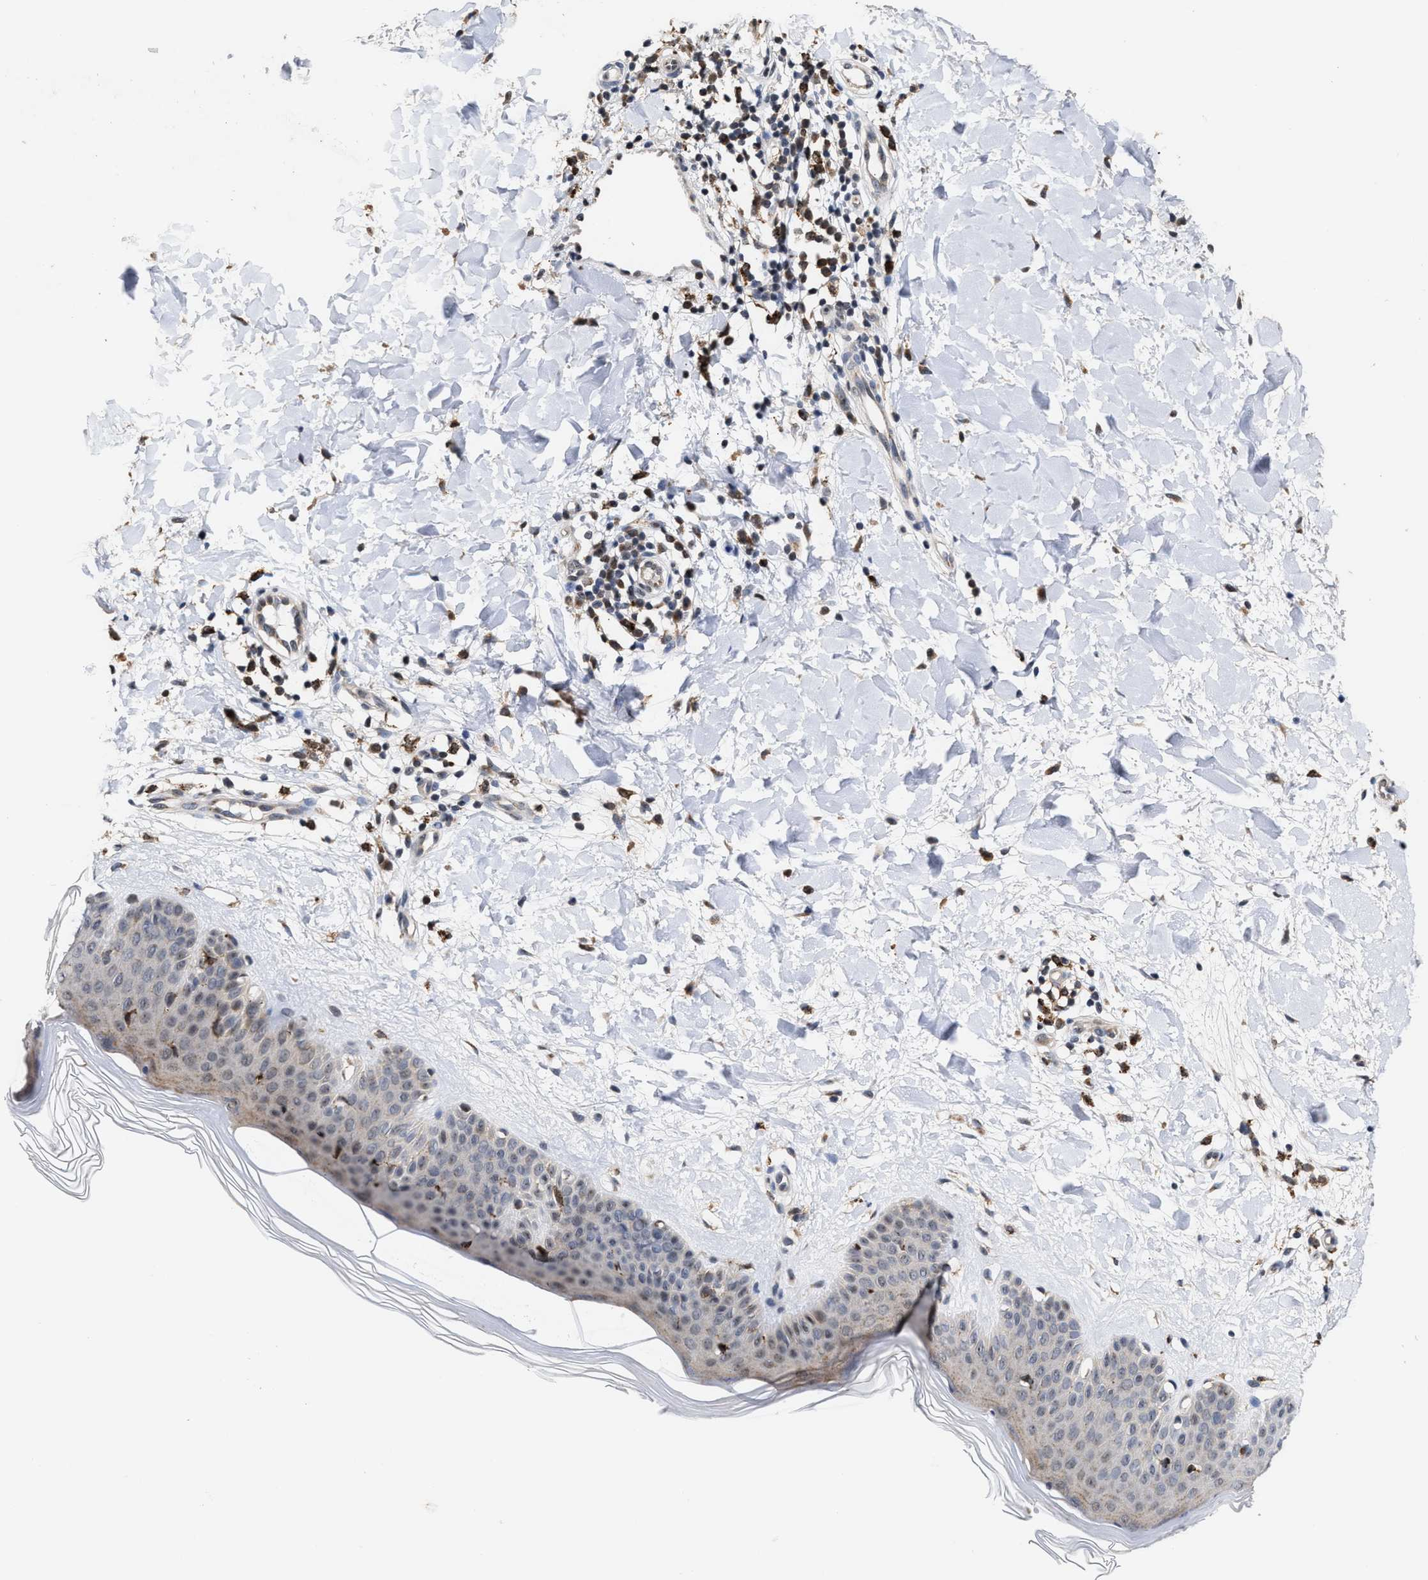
{"staining": {"intensity": "weak", "quantity": ">75%", "location": "cytoplasmic/membranous"}, "tissue": "skin", "cell_type": "Fibroblasts", "image_type": "normal", "snomed": [{"axis": "morphology", "description": "Normal tissue, NOS"}, {"axis": "morphology", "description": "Malignant melanoma, Metastatic site"}, {"axis": "topography", "description": "Skin"}], "caption": "This is a histology image of immunohistochemistry (IHC) staining of normal skin, which shows weak positivity in the cytoplasmic/membranous of fibroblasts.", "gene": "MKNK2", "patient": {"sex": "male", "age": 41}}